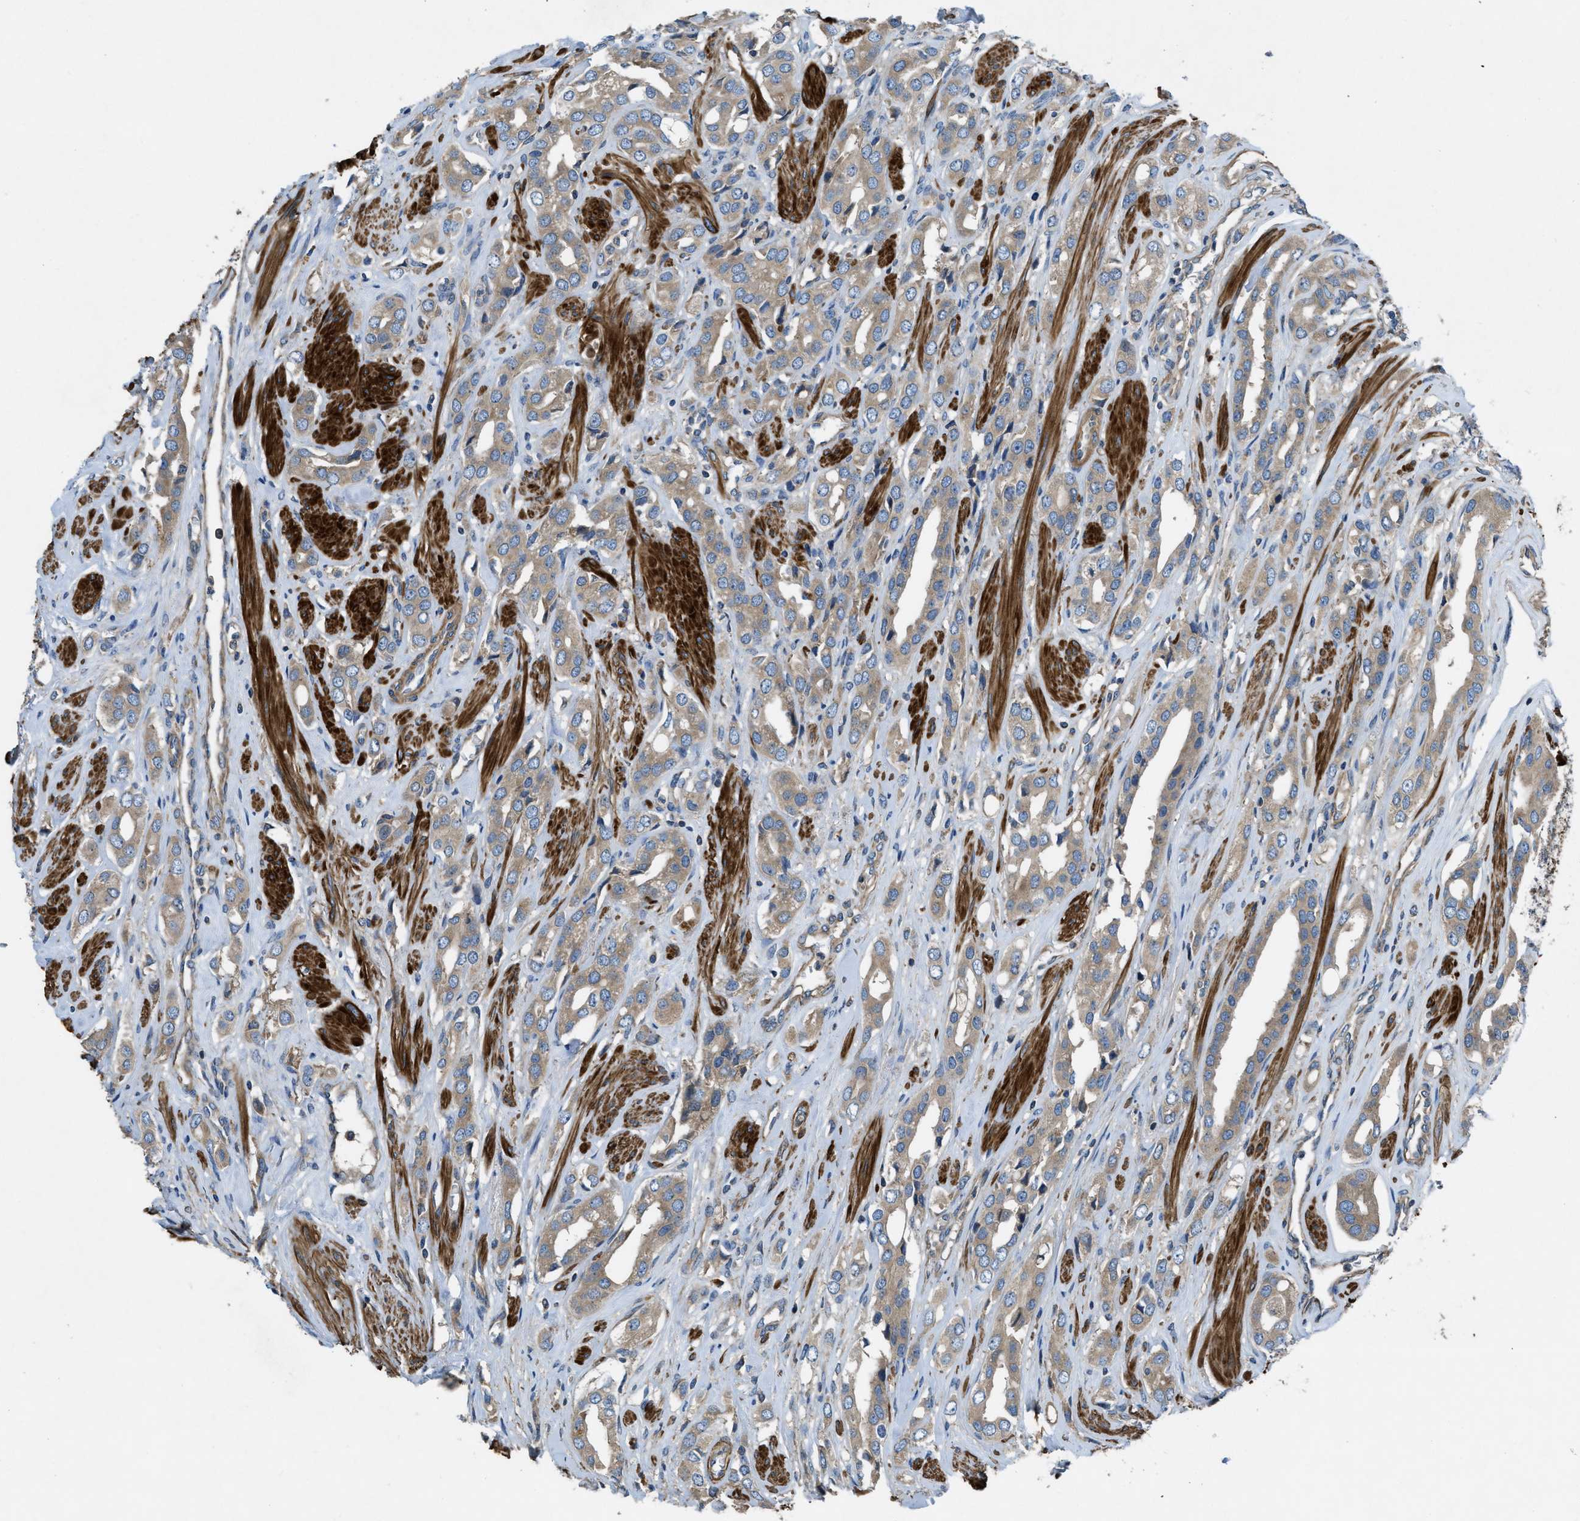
{"staining": {"intensity": "moderate", "quantity": ">75%", "location": "cytoplasmic/membranous"}, "tissue": "prostate cancer", "cell_type": "Tumor cells", "image_type": "cancer", "snomed": [{"axis": "morphology", "description": "Adenocarcinoma, High grade"}, {"axis": "topography", "description": "Prostate"}], "caption": "A brown stain highlights moderate cytoplasmic/membranous expression of a protein in prostate cancer tumor cells. (IHC, brightfield microscopy, high magnification).", "gene": "VEZT", "patient": {"sex": "male", "age": 52}}